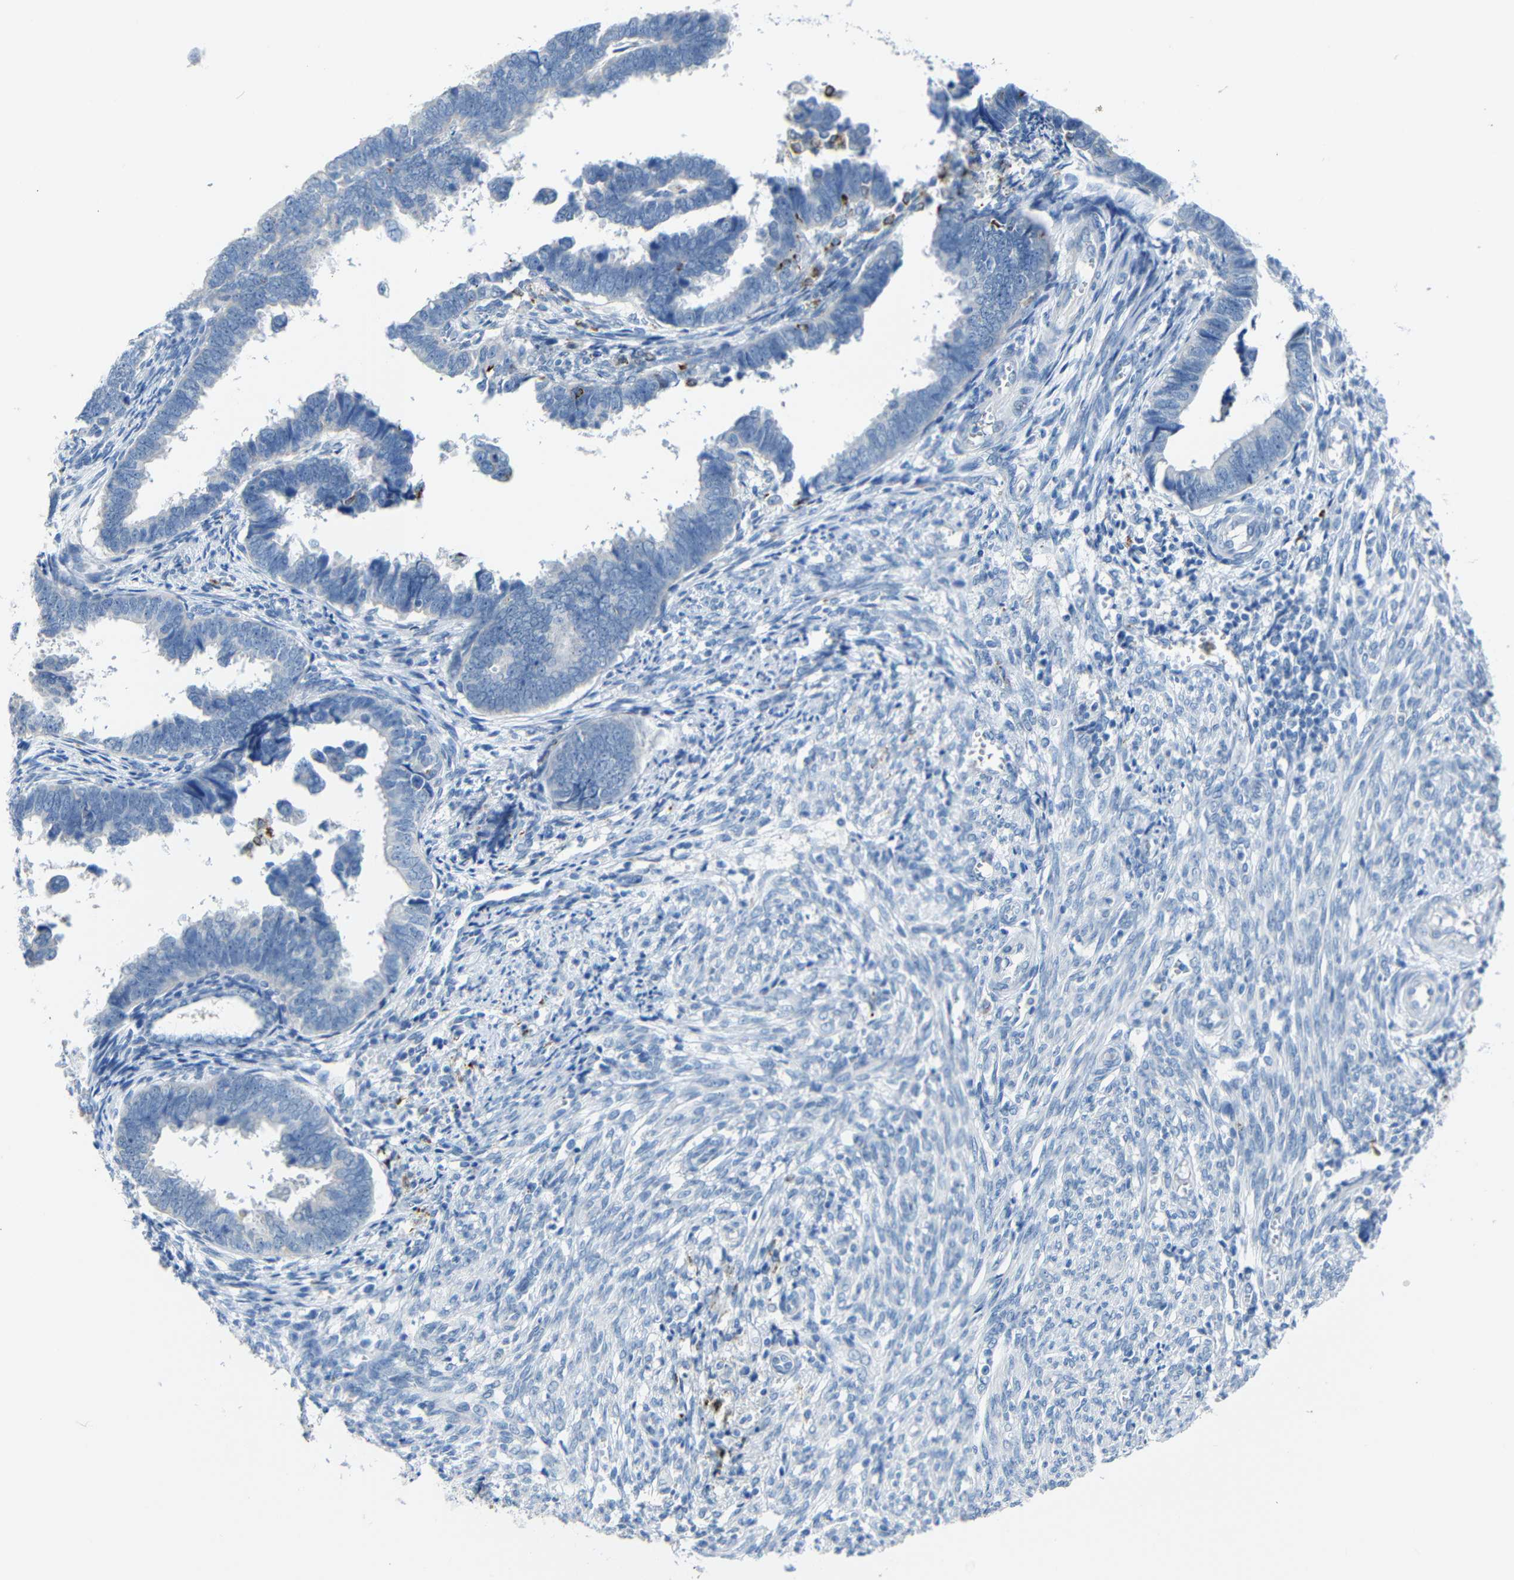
{"staining": {"intensity": "negative", "quantity": "none", "location": "none"}, "tissue": "endometrial cancer", "cell_type": "Tumor cells", "image_type": "cancer", "snomed": [{"axis": "morphology", "description": "Adenocarcinoma, NOS"}, {"axis": "topography", "description": "Endometrium"}], "caption": "DAB immunohistochemical staining of endometrial cancer (adenocarcinoma) reveals no significant positivity in tumor cells. (DAB immunohistochemistry (IHC) visualized using brightfield microscopy, high magnification).", "gene": "C15orf48", "patient": {"sex": "female", "age": 75}}